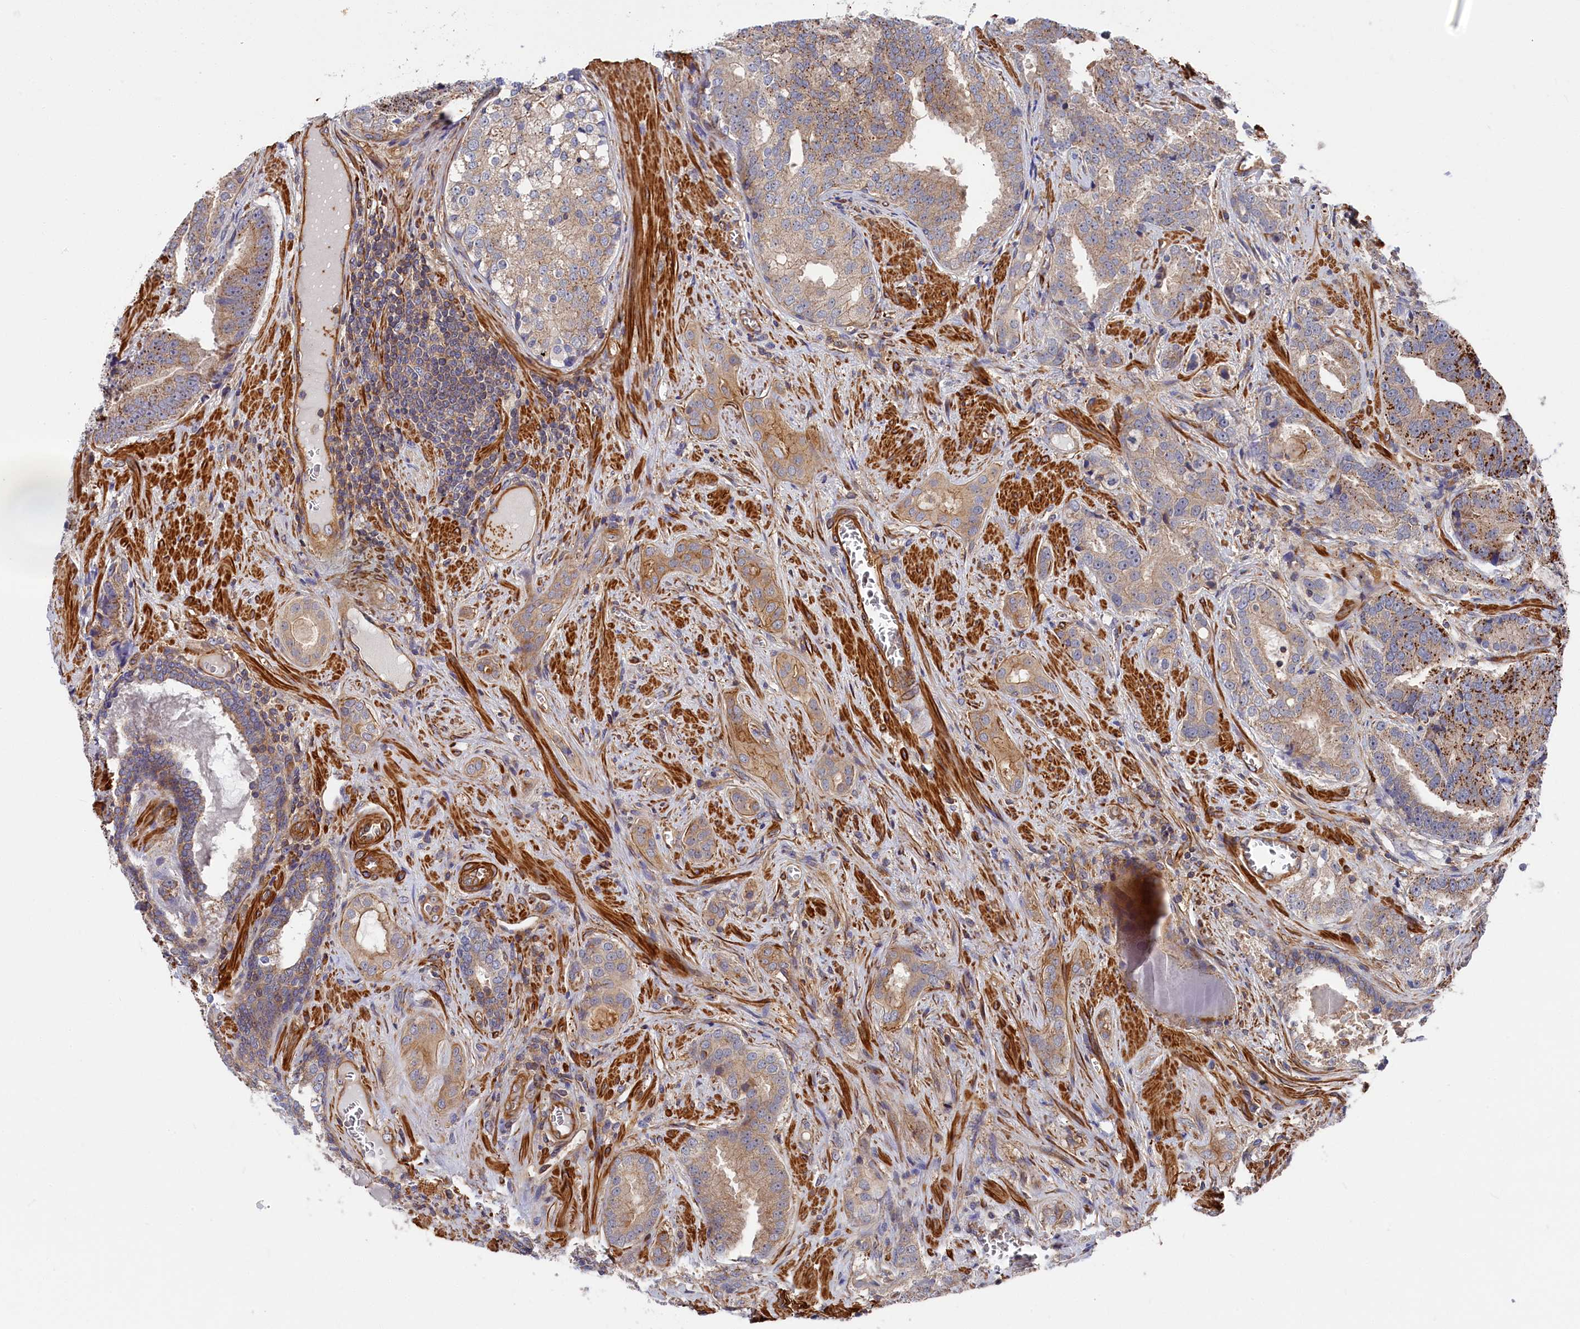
{"staining": {"intensity": "moderate", "quantity": ">75%", "location": "cytoplasmic/membranous"}, "tissue": "prostate cancer", "cell_type": "Tumor cells", "image_type": "cancer", "snomed": [{"axis": "morphology", "description": "Adenocarcinoma, High grade"}, {"axis": "topography", "description": "Prostate"}], "caption": "This is a photomicrograph of IHC staining of prostate cancer, which shows moderate expression in the cytoplasmic/membranous of tumor cells.", "gene": "LDHD", "patient": {"sex": "male", "age": 55}}